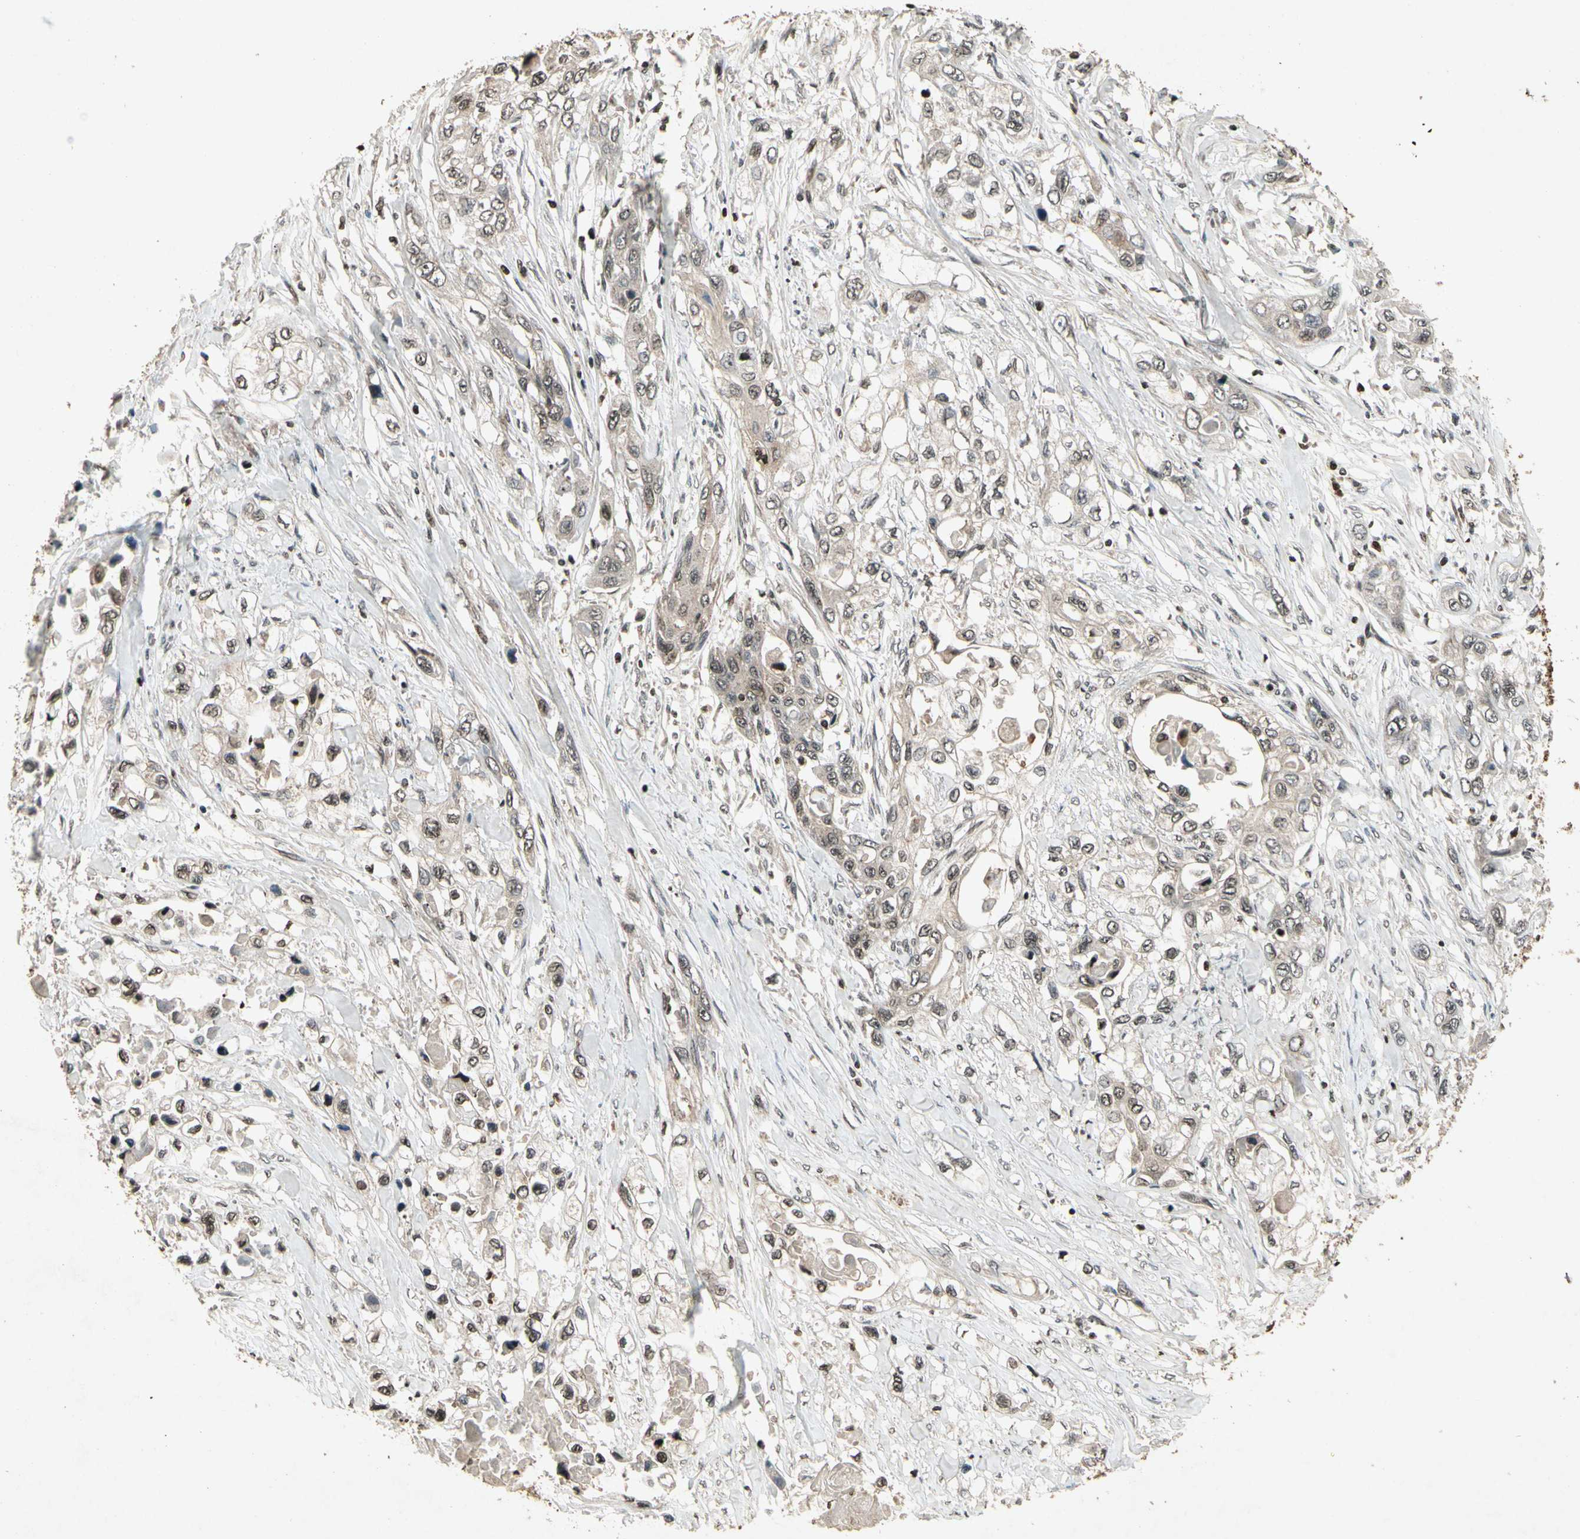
{"staining": {"intensity": "weak", "quantity": ">75%", "location": "cytoplasmic/membranous"}, "tissue": "pancreatic cancer", "cell_type": "Tumor cells", "image_type": "cancer", "snomed": [{"axis": "morphology", "description": "Adenocarcinoma, NOS"}, {"axis": "topography", "description": "Pancreas"}], "caption": "DAB immunohistochemical staining of human pancreatic adenocarcinoma shows weak cytoplasmic/membranous protein expression in about >75% of tumor cells.", "gene": "GLRX", "patient": {"sex": "female", "age": 70}}